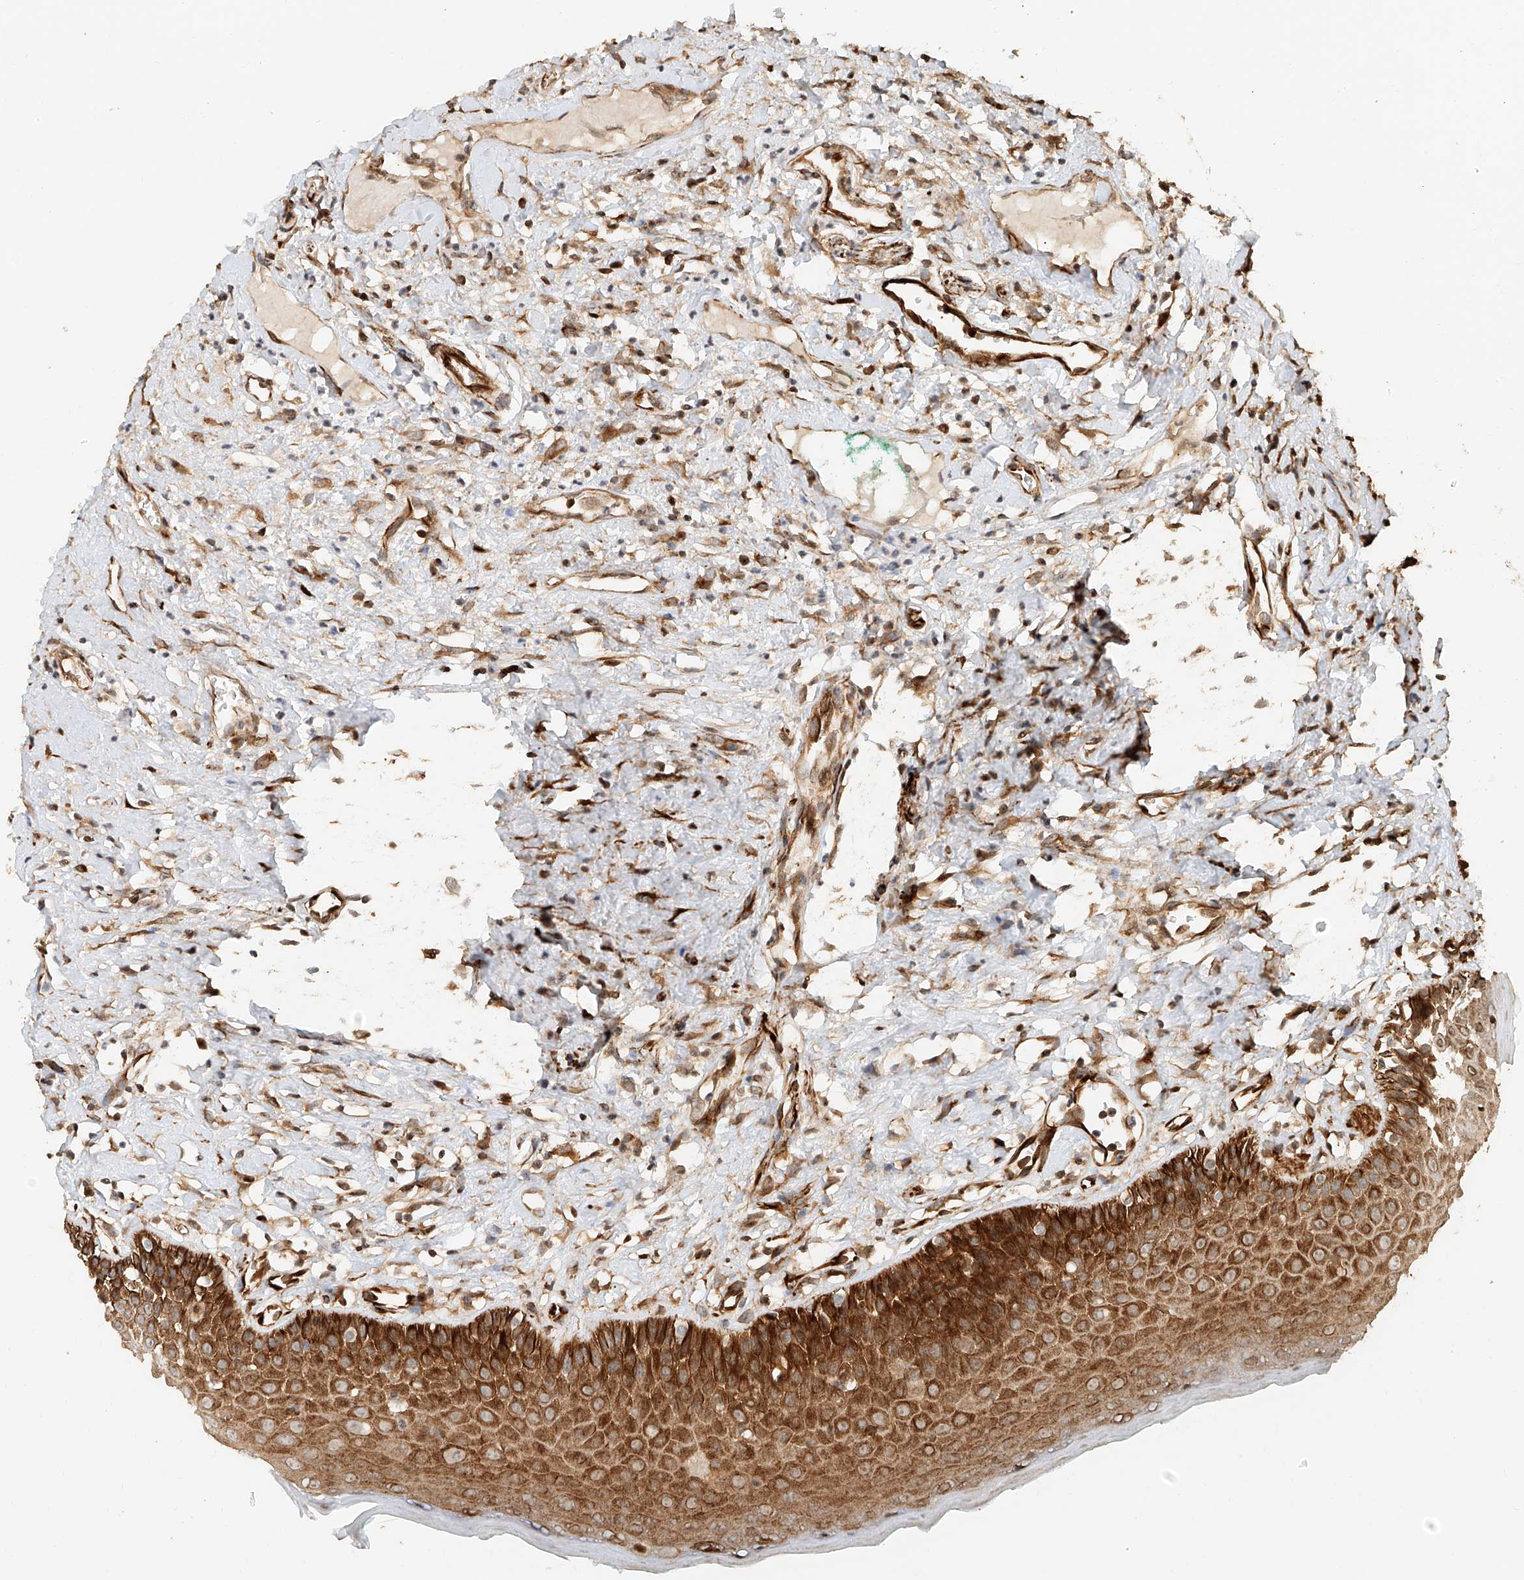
{"staining": {"intensity": "strong", "quantity": ">75%", "location": "cytoplasmic/membranous"}, "tissue": "oral mucosa", "cell_type": "Squamous epithelial cells", "image_type": "normal", "snomed": [{"axis": "morphology", "description": "Normal tissue, NOS"}, {"axis": "topography", "description": "Oral tissue"}], "caption": "Oral mucosa was stained to show a protein in brown. There is high levels of strong cytoplasmic/membranous expression in approximately >75% of squamous epithelial cells. The protein is stained brown, and the nuclei are stained in blue (DAB IHC with brightfield microscopy, high magnification).", "gene": "NAP1L1", "patient": {"sex": "female", "age": 70}}